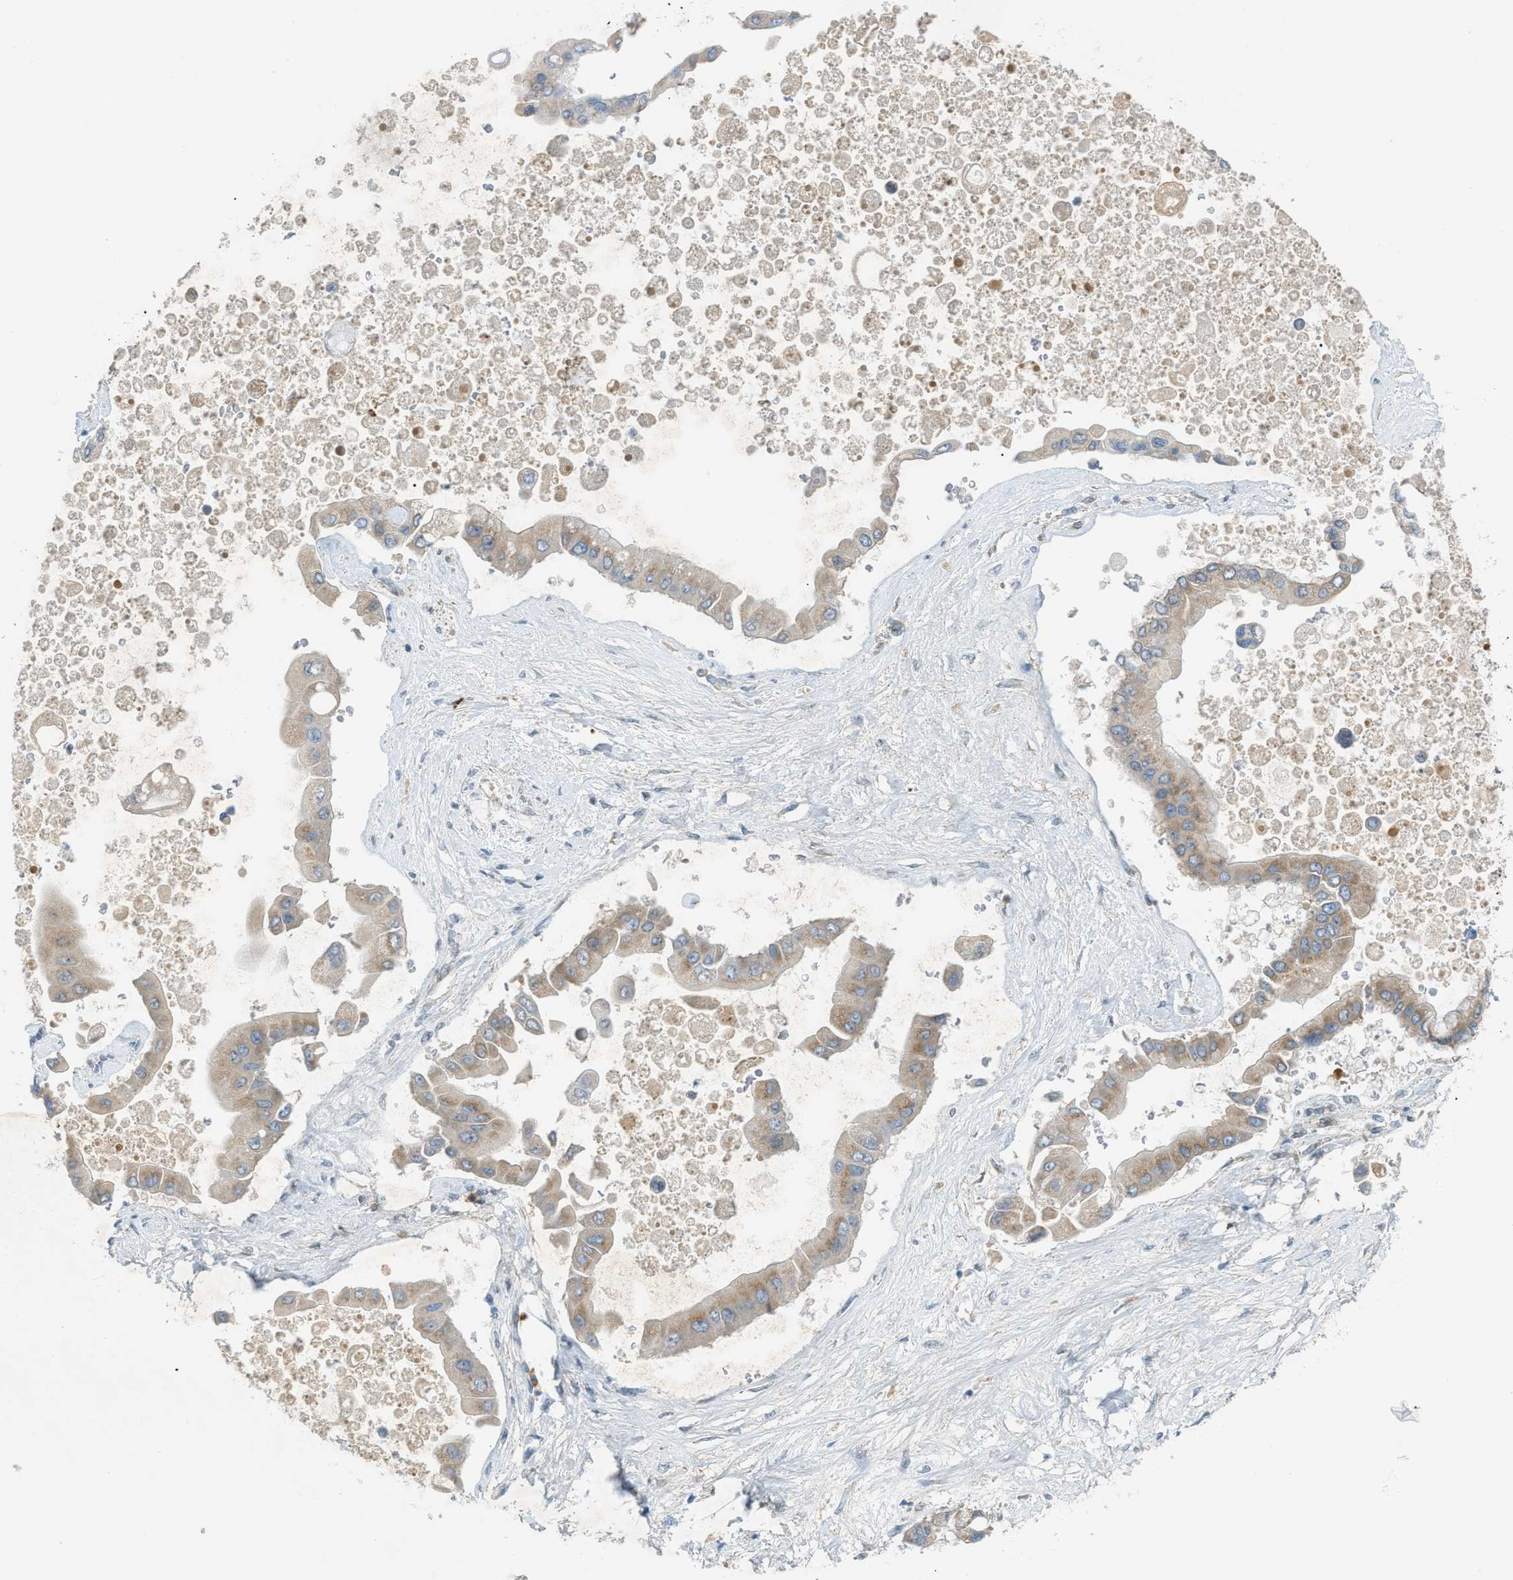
{"staining": {"intensity": "weak", "quantity": ">75%", "location": "cytoplasmic/membranous"}, "tissue": "liver cancer", "cell_type": "Tumor cells", "image_type": "cancer", "snomed": [{"axis": "morphology", "description": "Cholangiocarcinoma"}, {"axis": "topography", "description": "Liver"}], "caption": "Immunohistochemistry (IHC) histopathology image of neoplastic tissue: liver cholangiocarcinoma stained using immunohistochemistry reveals low levels of weak protein expression localized specifically in the cytoplasmic/membranous of tumor cells, appearing as a cytoplasmic/membranous brown color.", "gene": "DYRK1A", "patient": {"sex": "male", "age": 50}}